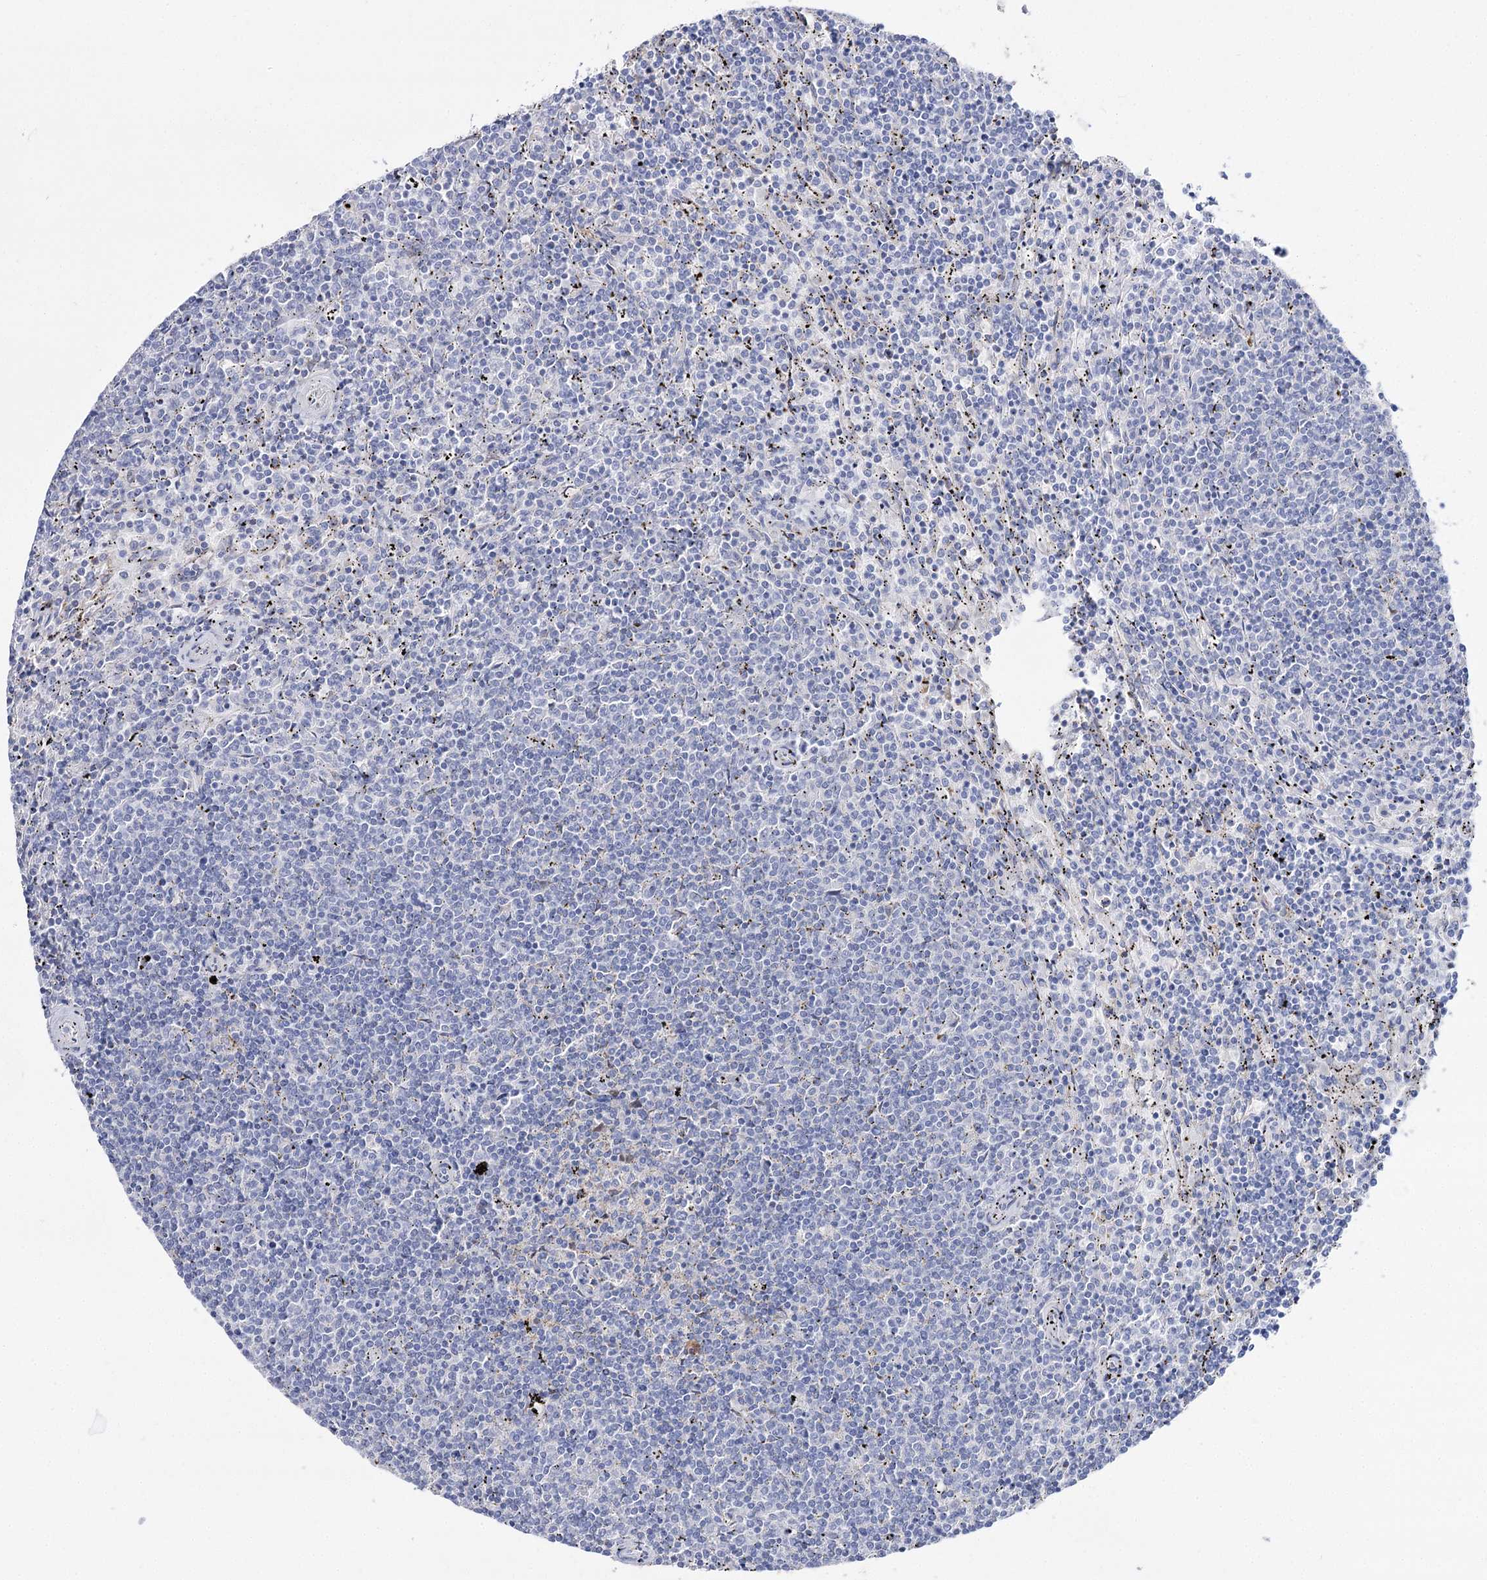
{"staining": {"intensity": "negative", "quantity": "none", "location": "none"}, "tissue": "lymphoma", "cell_type": "Tumor cells", "image_type": "cancer", "snomed": [{"axis": "morphology", "description": "Malignant lymphoma, non-Hodgkin's type, Low grade"}, {"axis": "topography", "description": "Spleen"}], "caption": "A photomicrograph of lymphoma stained for a protein demonstrates no brown staining in tumor cells. (Brightfield microscopy of DAB (3,3'-diaminobenzidine) immunohistochemistry at high magnification).", "gene": "SLC3A1", "patient": {"sex": "female", "age": 50}}